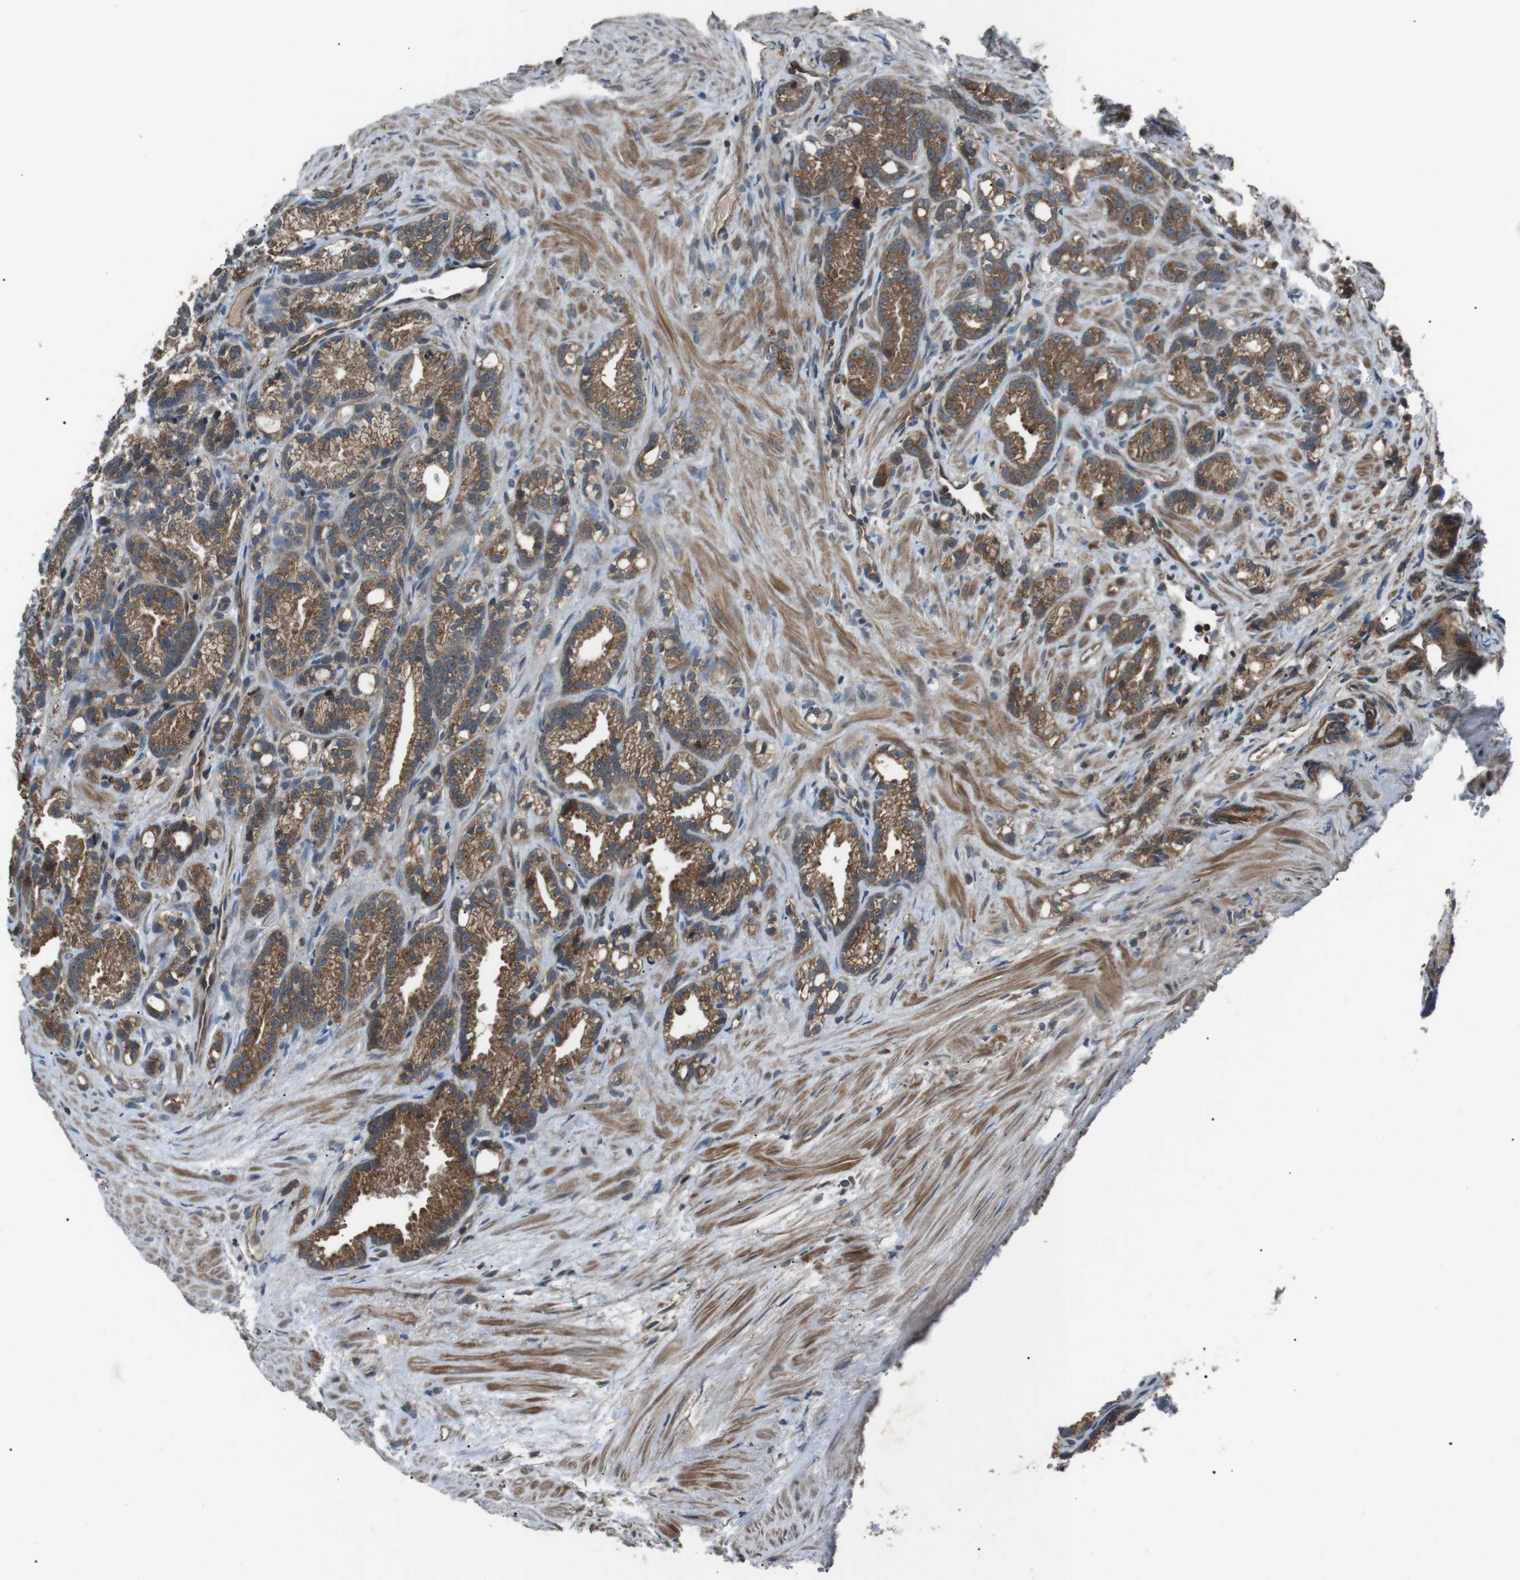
{"staining": {"intensity": "moderate", "quantity": ">75%", "location": "cytoplasmic/membranous"}, "tissue": "prostate cancer", "cell_type": "Tumor cells", "image_type": "cancer", "snomed": [{"axis": "morphology", "description": "Adenocarcinoma, Low grade"}, {"axis": "topography", "description": "Prostate"}], "caption": "About >75% of tumor cells in prostate adenocarcinoma (low-grade) demonstrate moderate cytoplasmic/membranous protein positivity as visualized by brown immunohistochemical staining.", "gene": "GPR161", "patient": {"sex": "male", "age": 89}}